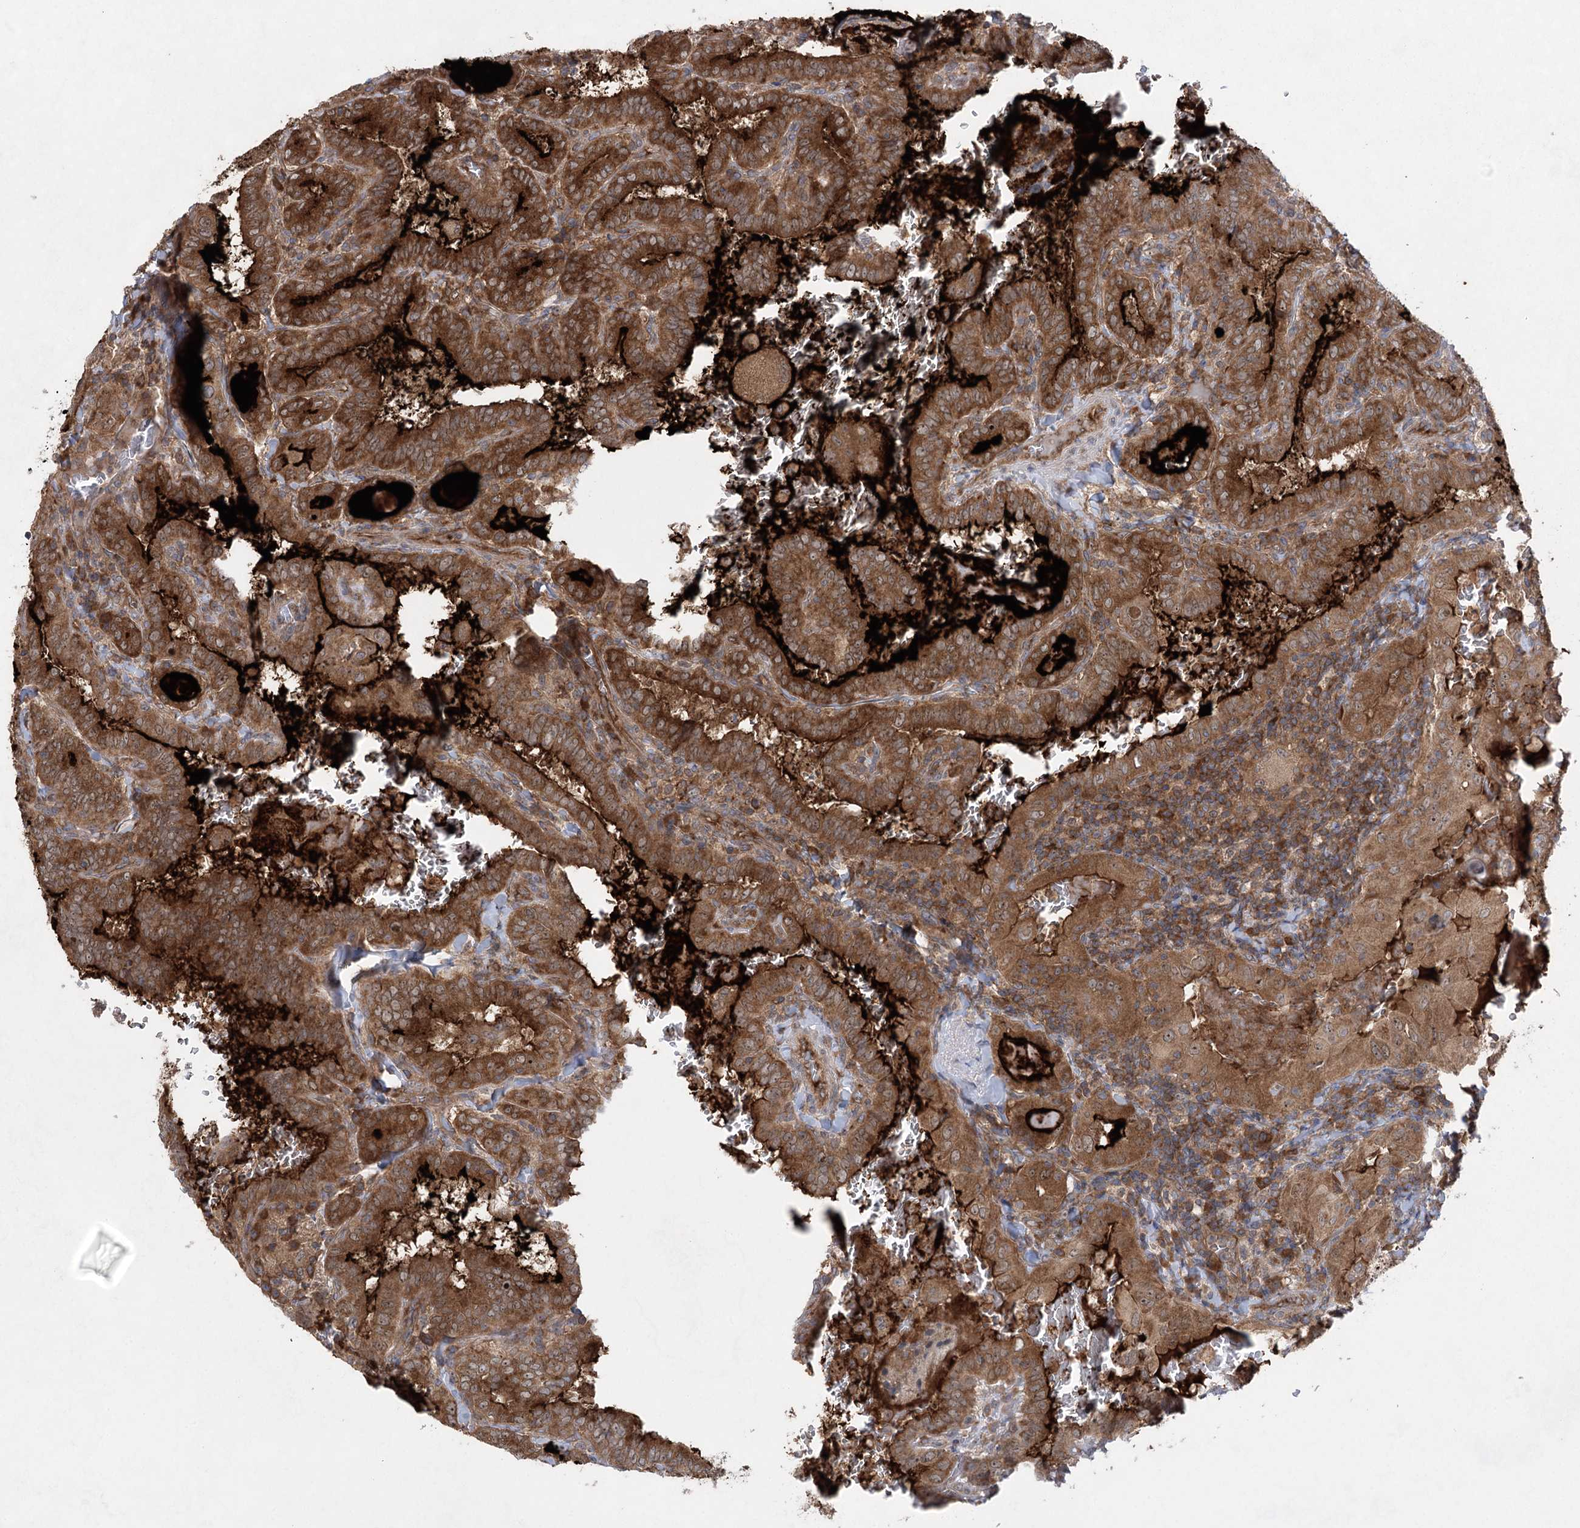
{"staining": {"intensity": "moderate", "quantity": ">75%", "location": "cytoplasmic/membranous"}, "tissue": "thyroid cancer", "cell_type": "Tumor cells", "image_type": "cancer", "snomed": [{"axis": "morphology", "description": "Papillary adenocarcinoma, NOS"}, {"axis": "topography", "description": "Thyroid gland"}], "caption": "Brown immunohistochemical staining in thyroid papillary adenocarcinoma demonstrates moderate cytoplasmic/membranous expression in approximately >75% of tumor cells. (brown staining indicates protein expression, while blue staining denotes nuclei).", "gene": "EIF3A", "patient": {"sex": "female", "age": 72}}